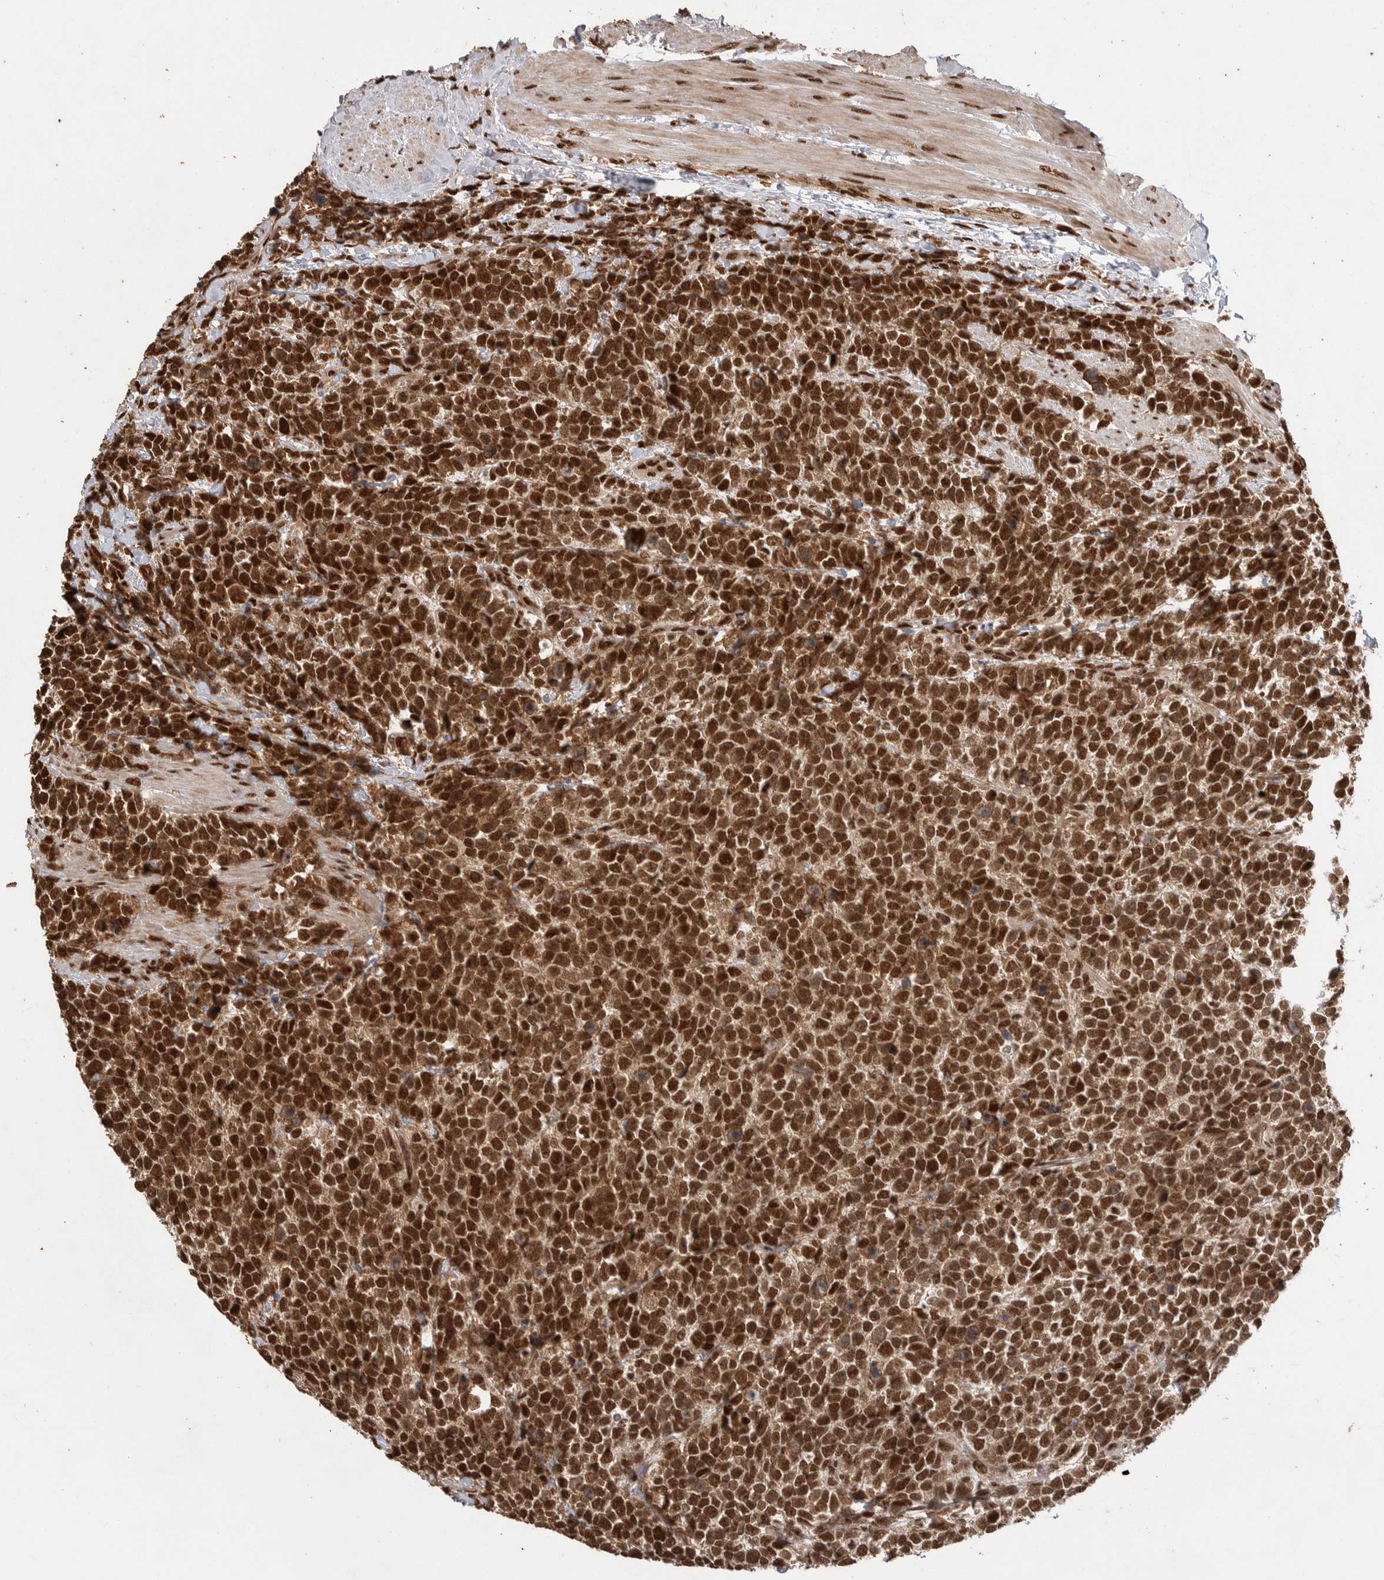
{"staining": {"intensity": "strong", "quantity": ">75%", "location": "nuclear"}, "tissue": "urothelial cancer", "cell_type": "Tumor cells", "image_type": "cancer", "snomed": [{"axis": "morphology", "description": "Urothelial carcinoma, High grade"}, {"axis": "topography", "description": "Urinary bladder"}], "caption": "There is high levels of strong nuclear positivity in tumor cells of urothelial cancer, as demonstrated by immunohistochemical staining (brown color).", "gene": "PPP1R8", "patient": {"sex": "female", "age": 82}}